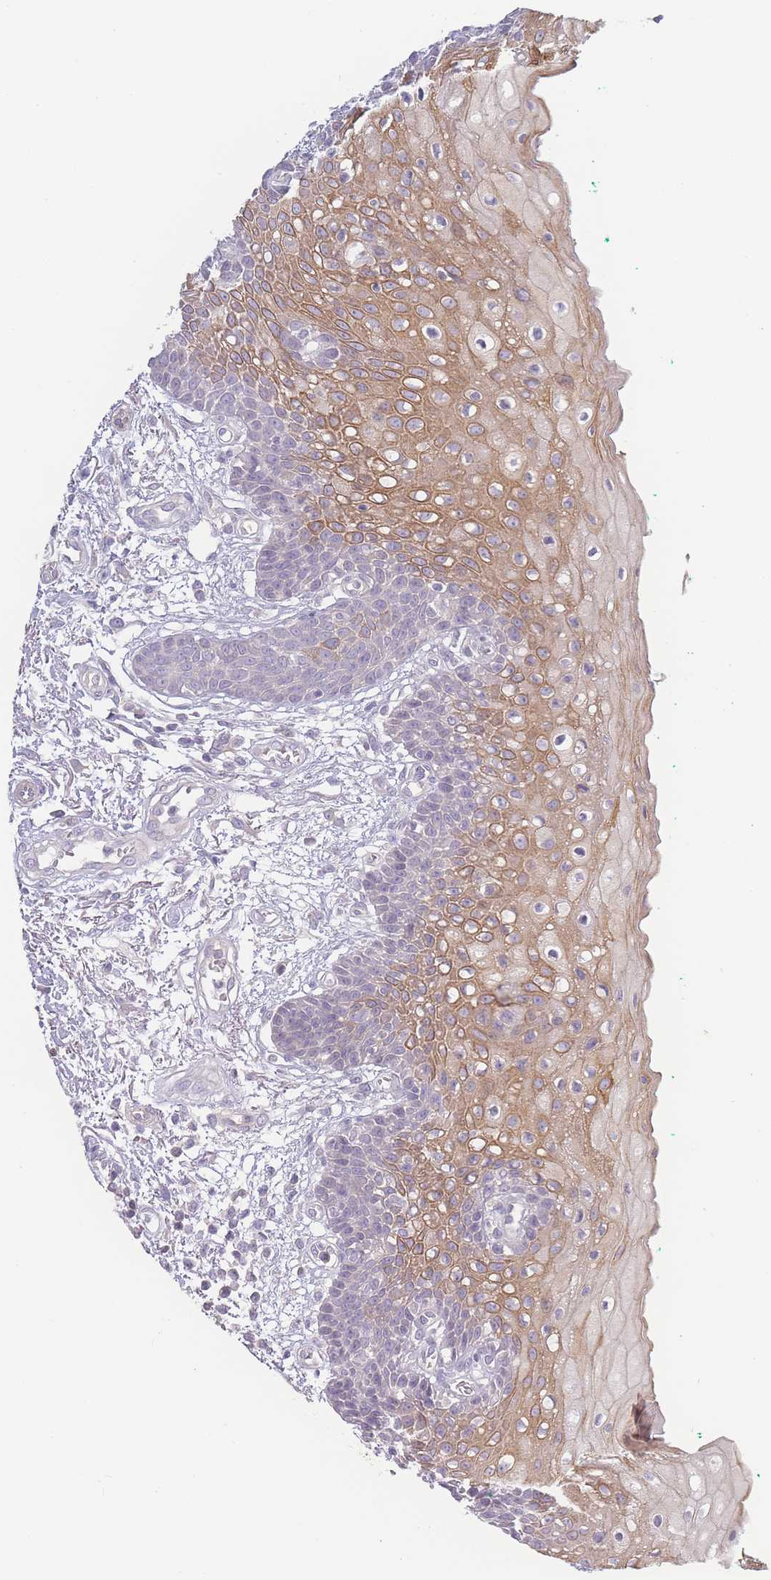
{"staining": {"intensity": "moderate", "quantity": "<25%", "location": "cytoplasmic/membranous"}, "tissue": "oral mucosa", "cell_type": "Squamous epithelial cells", "image_type": "normal", "snomed": [{"axis": "morphology", "description": "Normal tissue, NOS"}, {"axis": "morphology", "description": "Squamous cell carcinoma, NOS"}, {"axis": "topography", "description": "Oral tissue"}, {"axis": "topography", "description": "Tounge, NOS"}, {"axis": "topography", "description": "Head-Neck"}], "caption": "The micrograph exhibits a brown stain indicating the presence of a protein in the cytoplasmic/membranous of squamous epithelial cells in oral mucosa. Nuclei are stained in blue.", "gene": "SPHKAP", "patient": {"sex": "male", "age": 79}}